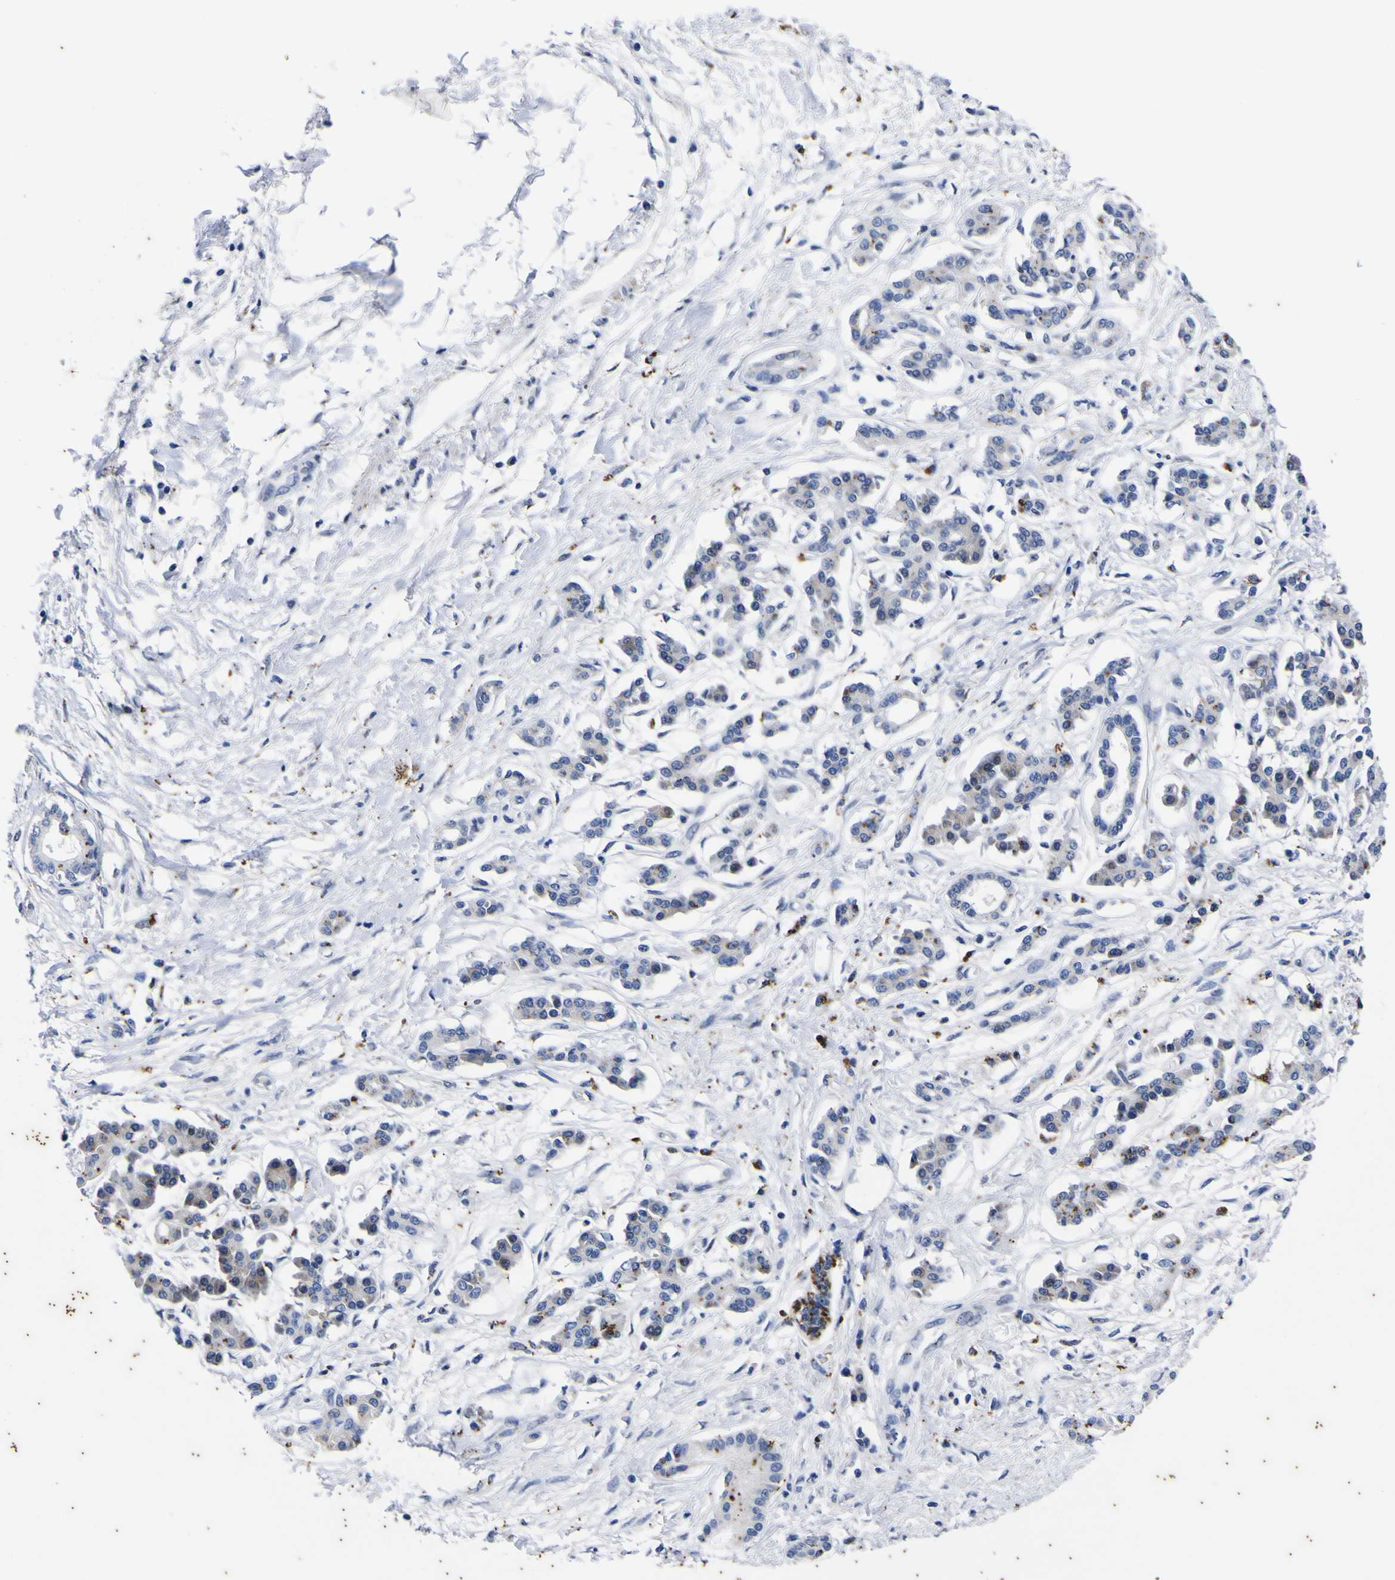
{"staining": {"intensity": "negative", "quantity": "none", "location": "none"}, "tissue": "pancreatic cancer", "cell_type": "Tumor cells", "image_type": "cancer", "snomed": [{"axis": "morphology", "description": "Adenocarcinoma, NOS"}, {"axis": "topography", "description": "Pancreas"}], "caption": "This is an immunohistochemistry (IHC) micrograph of human pancreatic cancer. There is no positivity in tumor cells.", "gene": "IGFLR1", "patient": {"sex": "male", "age": 56}}